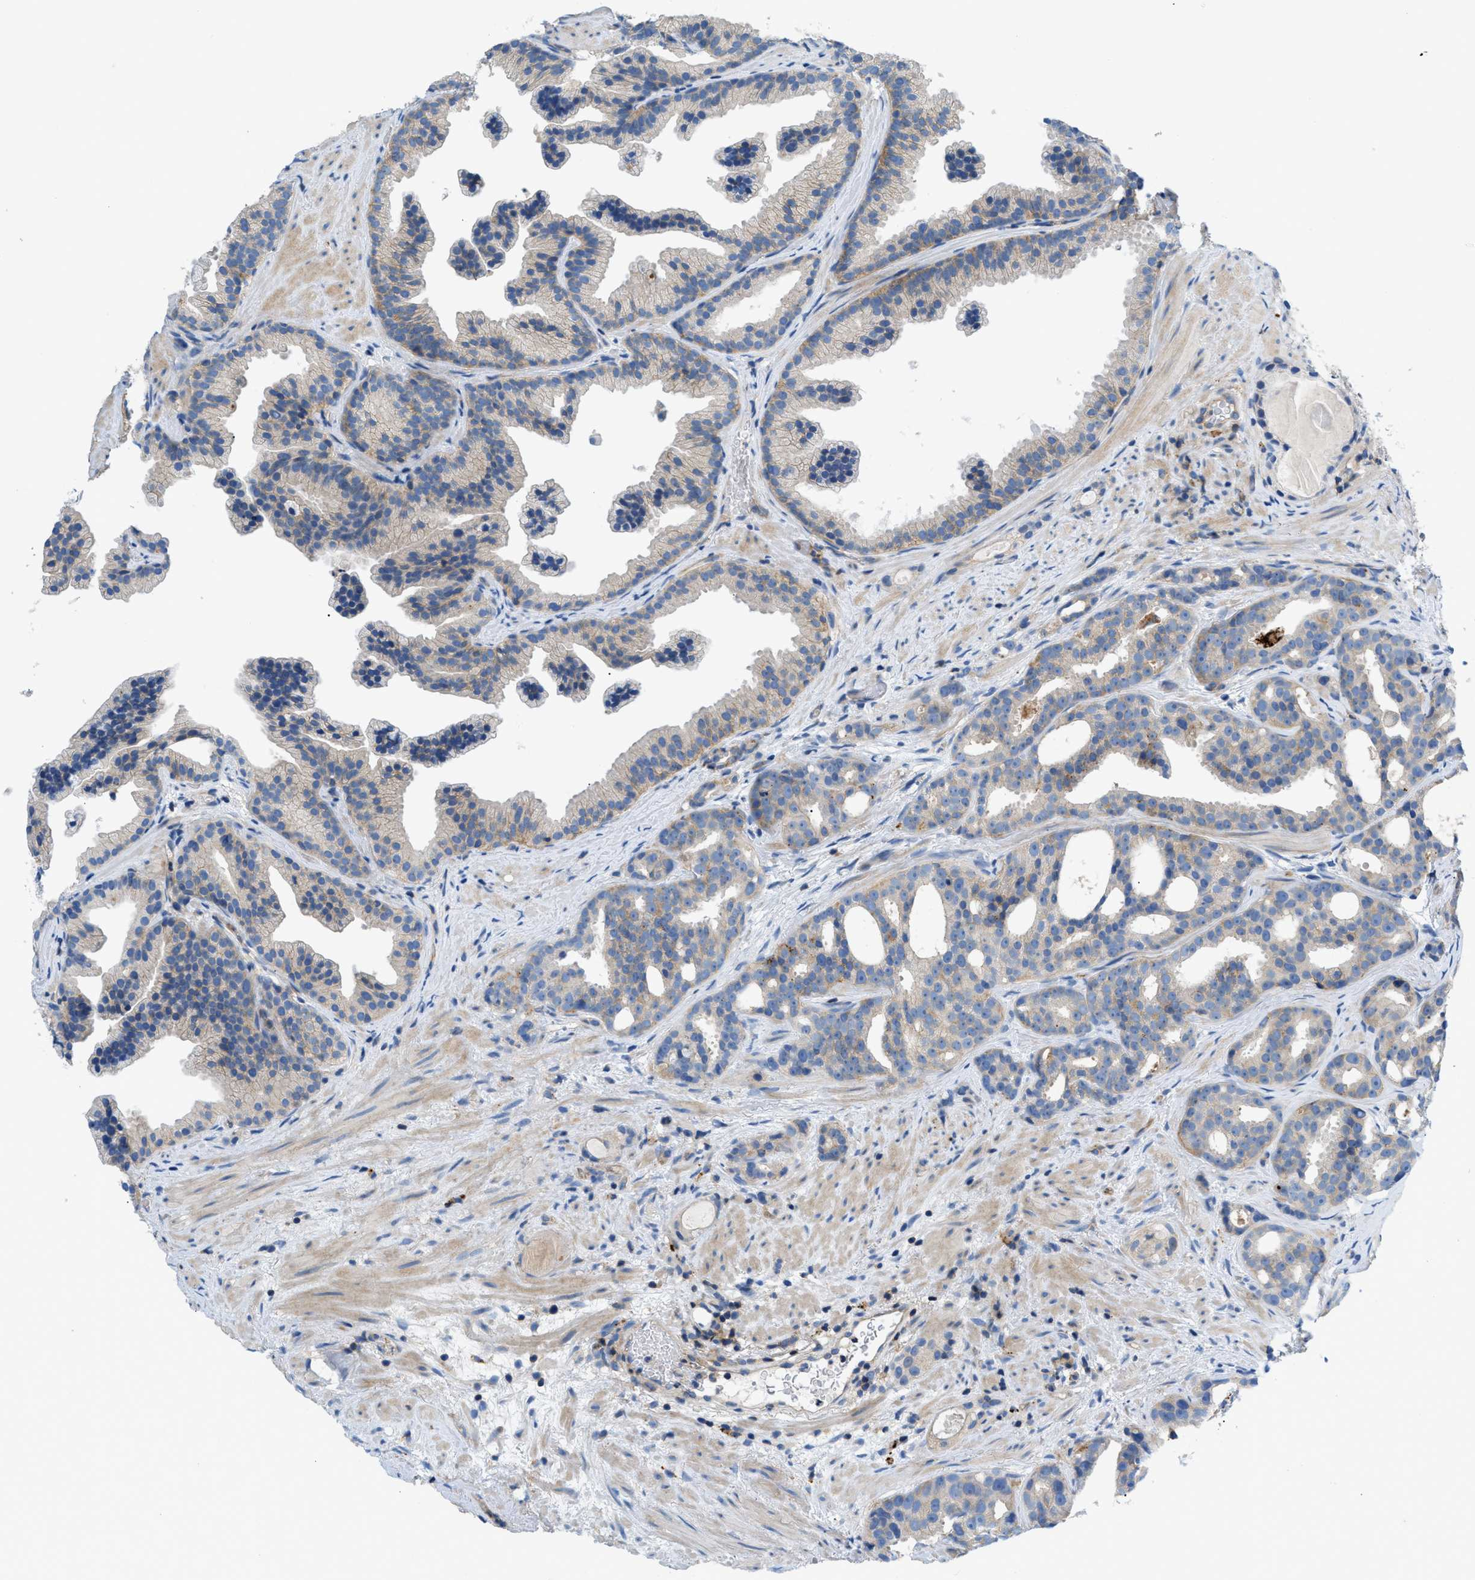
{"staining": {"intensity": "weak", "quantity": ">75%", "location": "cytoplasmic/membranous"}, "tissue": "prostate cancer", "cell_type": "Tumor cells", "image_type": "cancer", "snomed": [{"axis": "morphology", "description": "Adenocarcinoma, Low grade"}, {"axis": "topography", "description": "Prostate"}], "caption": "Immunohistochemical staining of human prostate cancer (adenocarcinoma (low-grade)) shows weak cytoplasmic/membranous protein staining in about >75% of tumor cells. The staining is performed using DAB (3,3'-diaminobenzidine) brown chromogen to label protein expression. The nuclei are counter-stained blue using hematoxylin.", "gene": "ORAI1", "patient": {"sex": "male", "age": 89}}